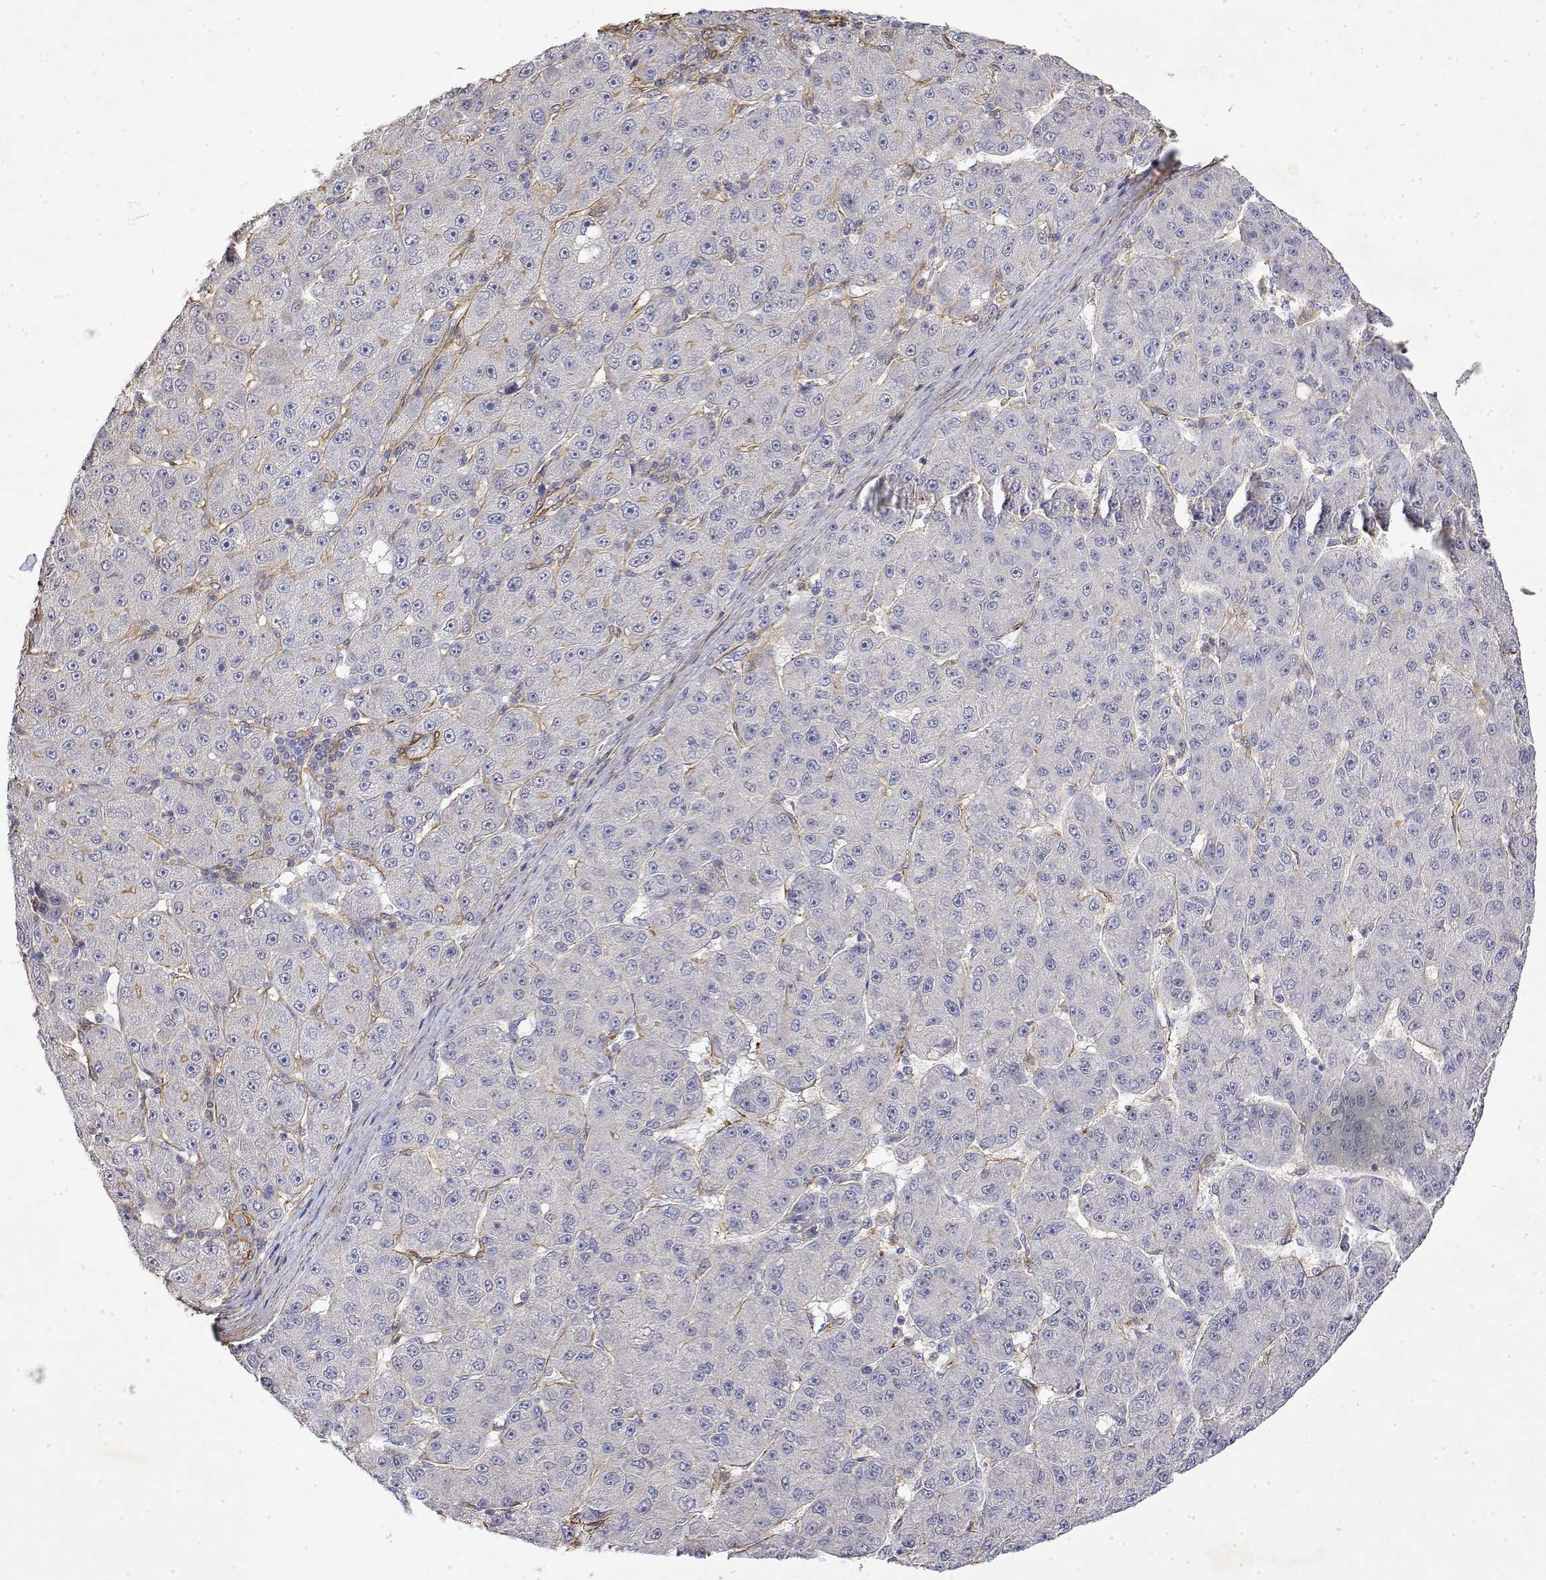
{"staining": {"intensity": "negative", "quantity": "none", "location": "none"}, "tissue": "liver cancer", "cell_type": "Tumor cells", "image_type": "cancer", "snomed": [{"axis": "morphology", "description": "Carcinoma, Hepatocellular, NOS"}, {"axis": "topography", "description": "Liver"}], "caption": "Immunohistochemistry (IHC) of human liver cancer exhibits no expression in tumor cells.", "gene": "SOWAHD", "patient": {"sex": "male", "age": 67}}